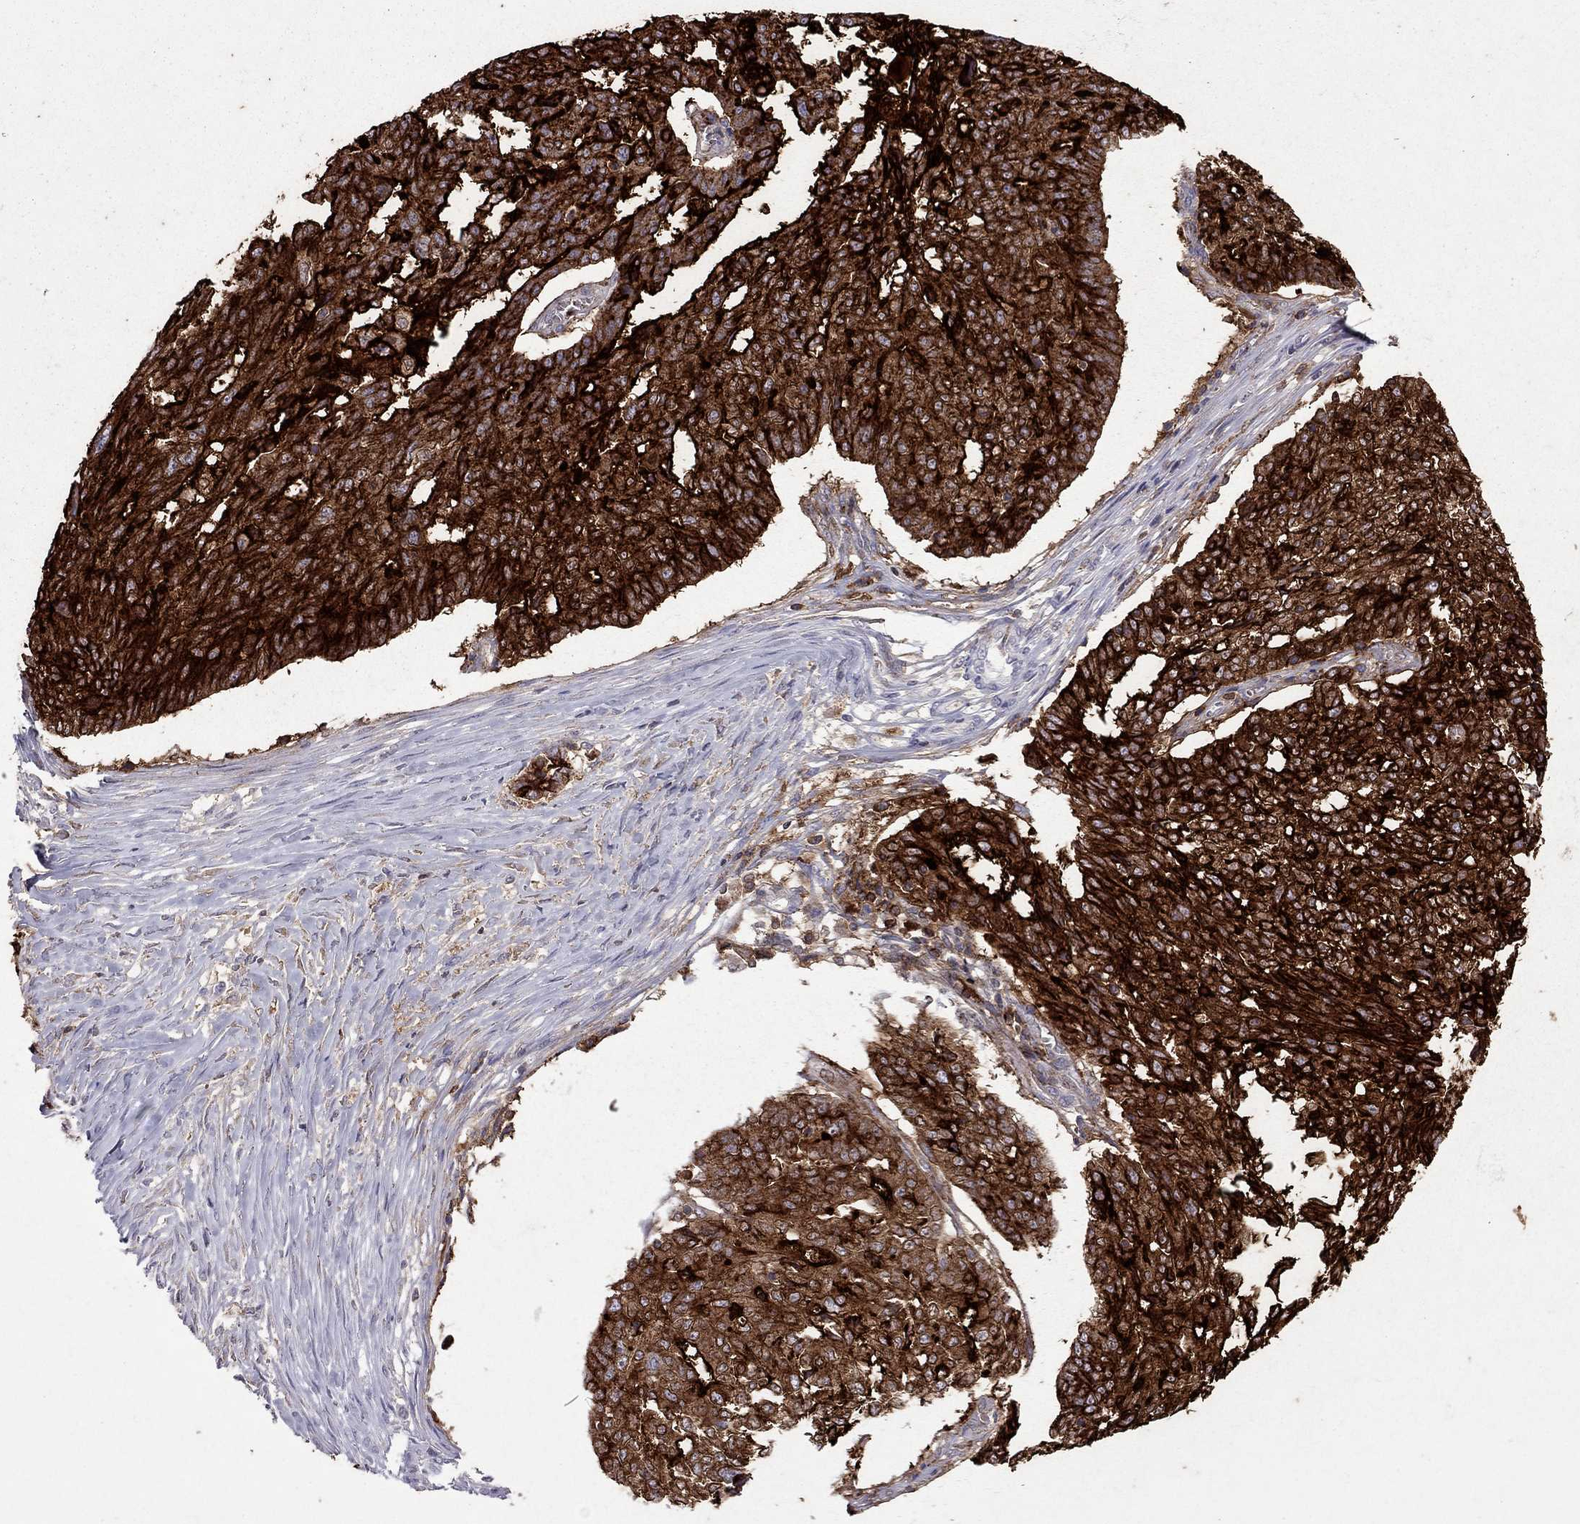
{"staining": {"intensity": "strong", "quantity": ">75%", "location": "cytoplasmic/membranous"}, "tissue": "ovarian cancer", "cell_type": "Tumor cells", "image_type": "cancer", "snomed": [{"axis": "morphology", "description": "Cystadenocarcinoma, serous, NOS"}, {"axis": "topography", "description": "Ovary"}], "caption": "Immunohistochemical staining of human ovarian serous cystadenocarcinoma demonstrates high levels of strong cytoplasmic/membranous positivity in about >75% of tumor cells.", "gene": "MUC16", "patient": {"sex": "female", "age": 67}}